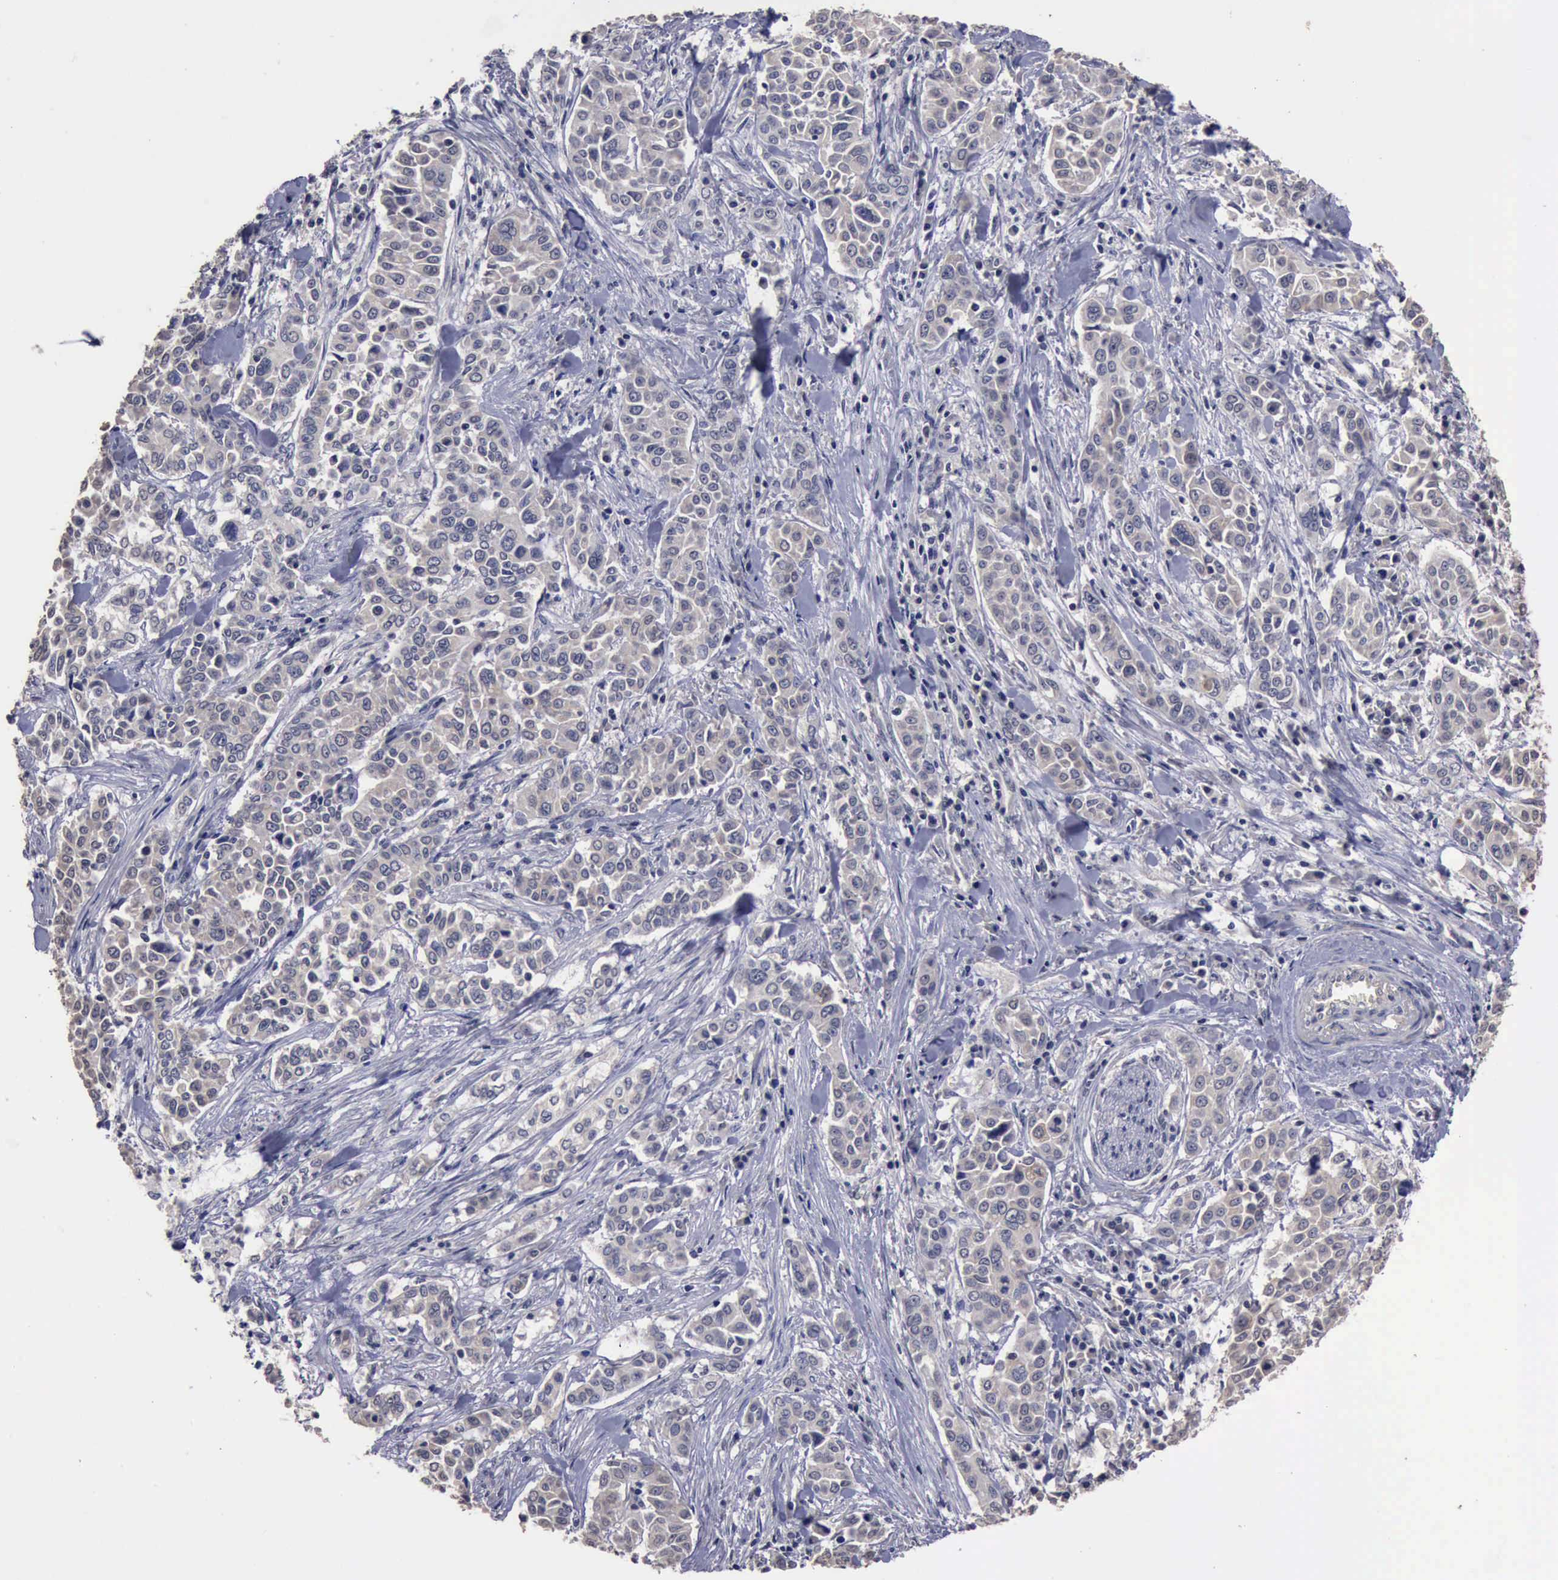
{"staining": {"intensity": "weak", "quantity": "<25%", "location": "cytoplasmic/membranous"}, "tissue": "pancreatic cancer", "cell_type": "Tumor cells", "image_type": "cancer", "snomed": [{"axis": "morphology", "description": "Adenocarcinoma, NOS"}, {"axis": "topography", "description": "Pancreas"}], "caption": "Tumor cells show no significant staining in pancreatic cancer (adenocarcinoma). (DAB (3,3'-diaminobenzidine) immunohistochemistry visualized using brightfield microscopy, high magnification).", "gene": "CRKL", "patient": {"sex": "female", "age": 52}}